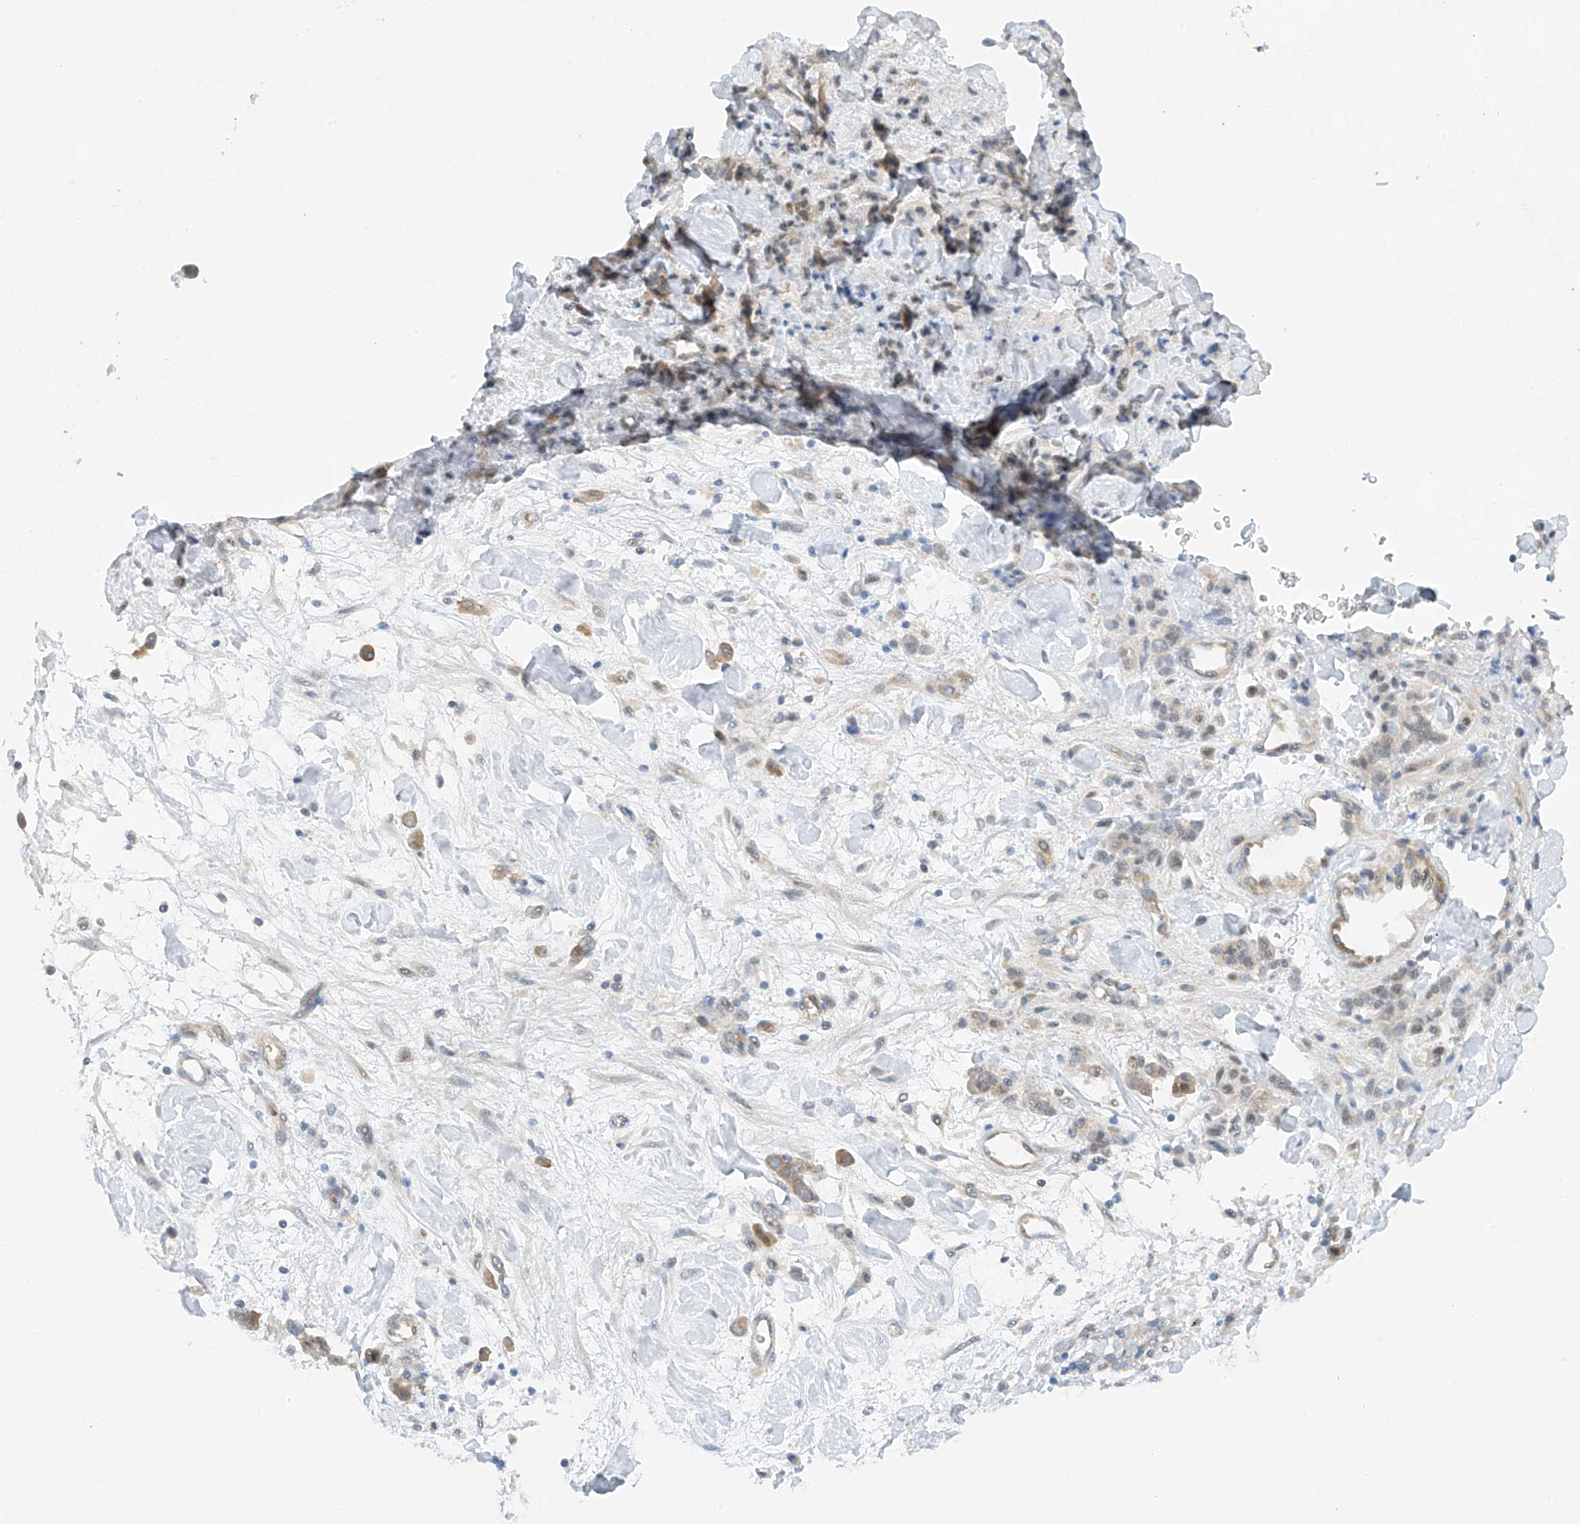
{"staining": {"intensity": "moderate", "quantity": ">75%", "location": "cytoplasmic/membranous"}, "tissue": "stomach cancer", "cell_type": "Tumor cells", "image_type": "cancer", "snomed": [{"axis": "morphology", "description": "Normal tissue, NOS"}, {"axis": "morphology", "description": "Adenocarcinoma, NOS"}, {"axis": "topography", "description": "Stomach"}], "caption": "Immunohistochemistry micrograph of neoplastic tissue: adenocarcinoma (stomach) stained using immunohistochemistry shows medium levels of moderate protein expression localized specifically in the cytoplasmic/membranous of tumor cells, appearing as a cytoplasmic/membranous brown color.", "gene": "FSD1L", "patient": {"sex": "male", "age": 82}}